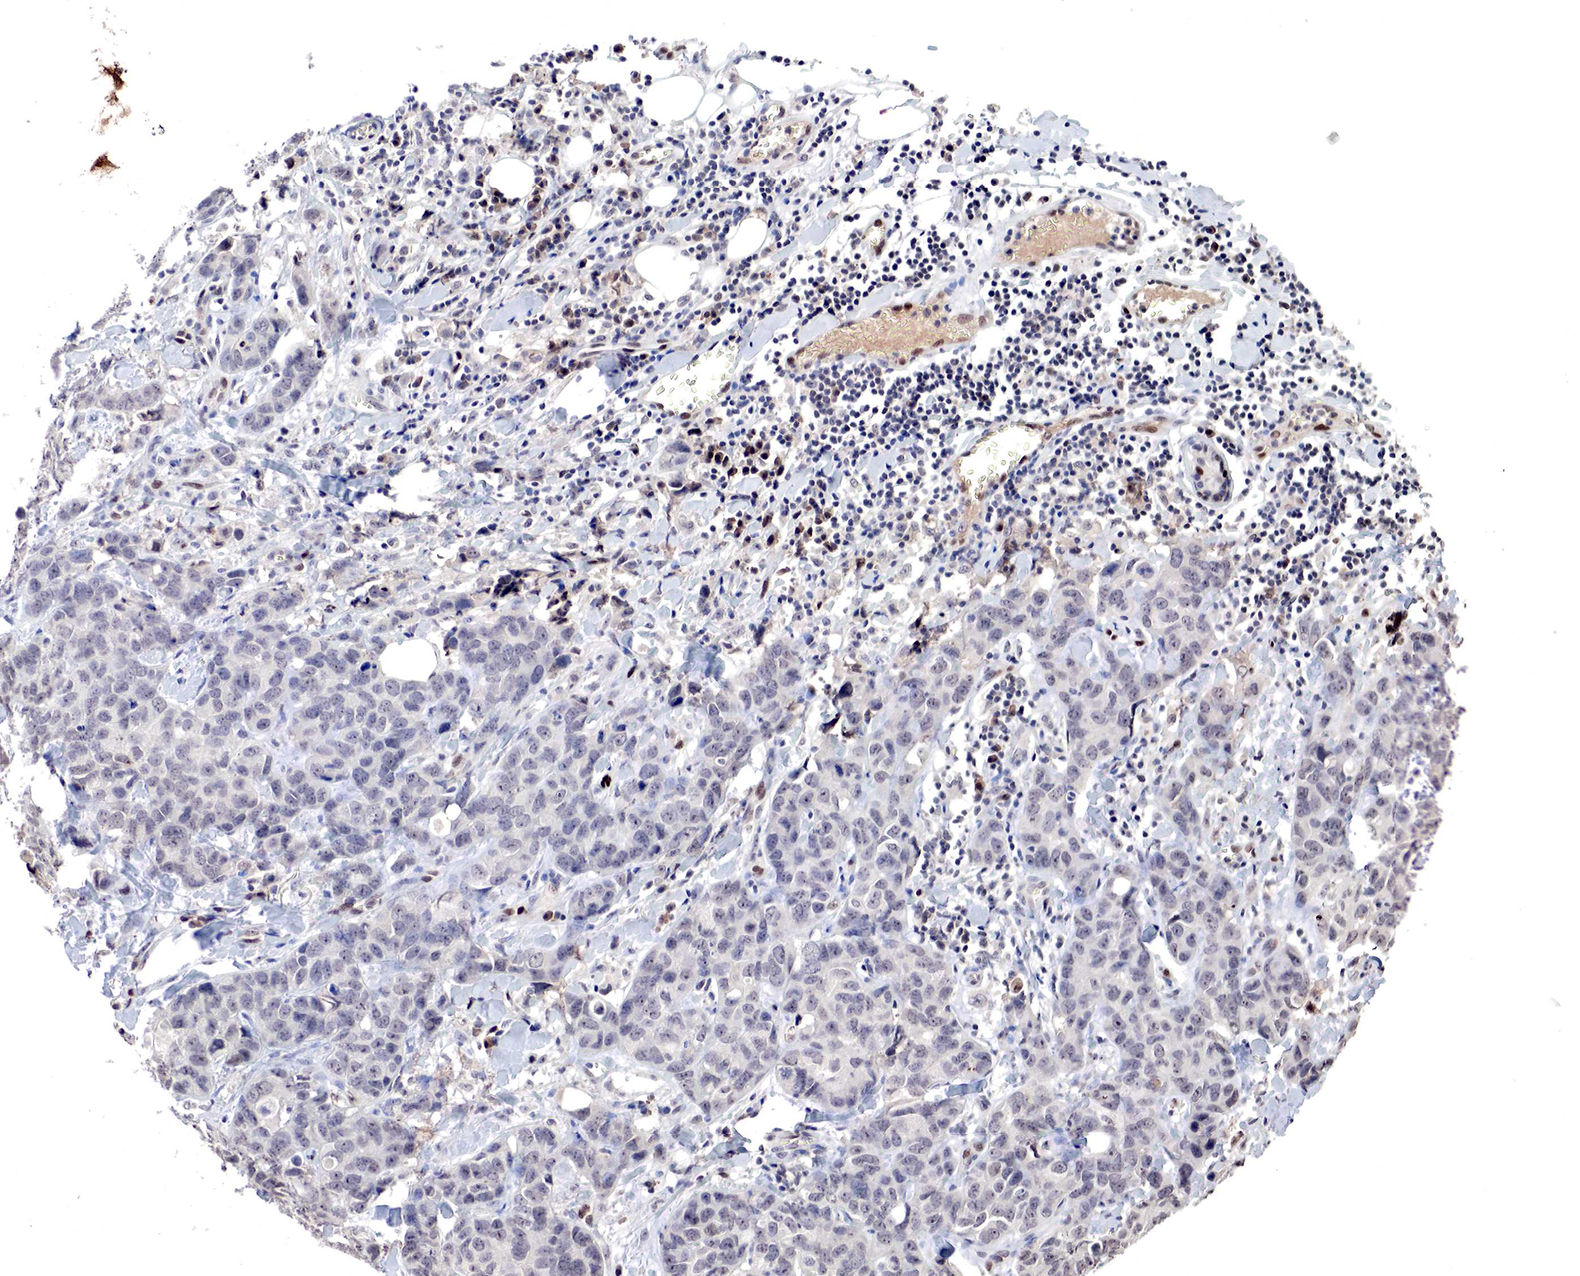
{"staining": {"intensity": "negative", "quantity": "none", "location": "none"}, "tissue": "breast cancer", "cell_type": "Tumor cells", "image_type": "cancer", "snomed": [{"axis": "morphology", "description": "Duct carcinoma"}, {"axis": "topography", "description": "Breast"}], "caption": "Breast cancer was stained to show a protein in brown. There is no significant staining in tumor cells.", "gene": "DACH2", "patient": {"sex": "female", "age": 91}}